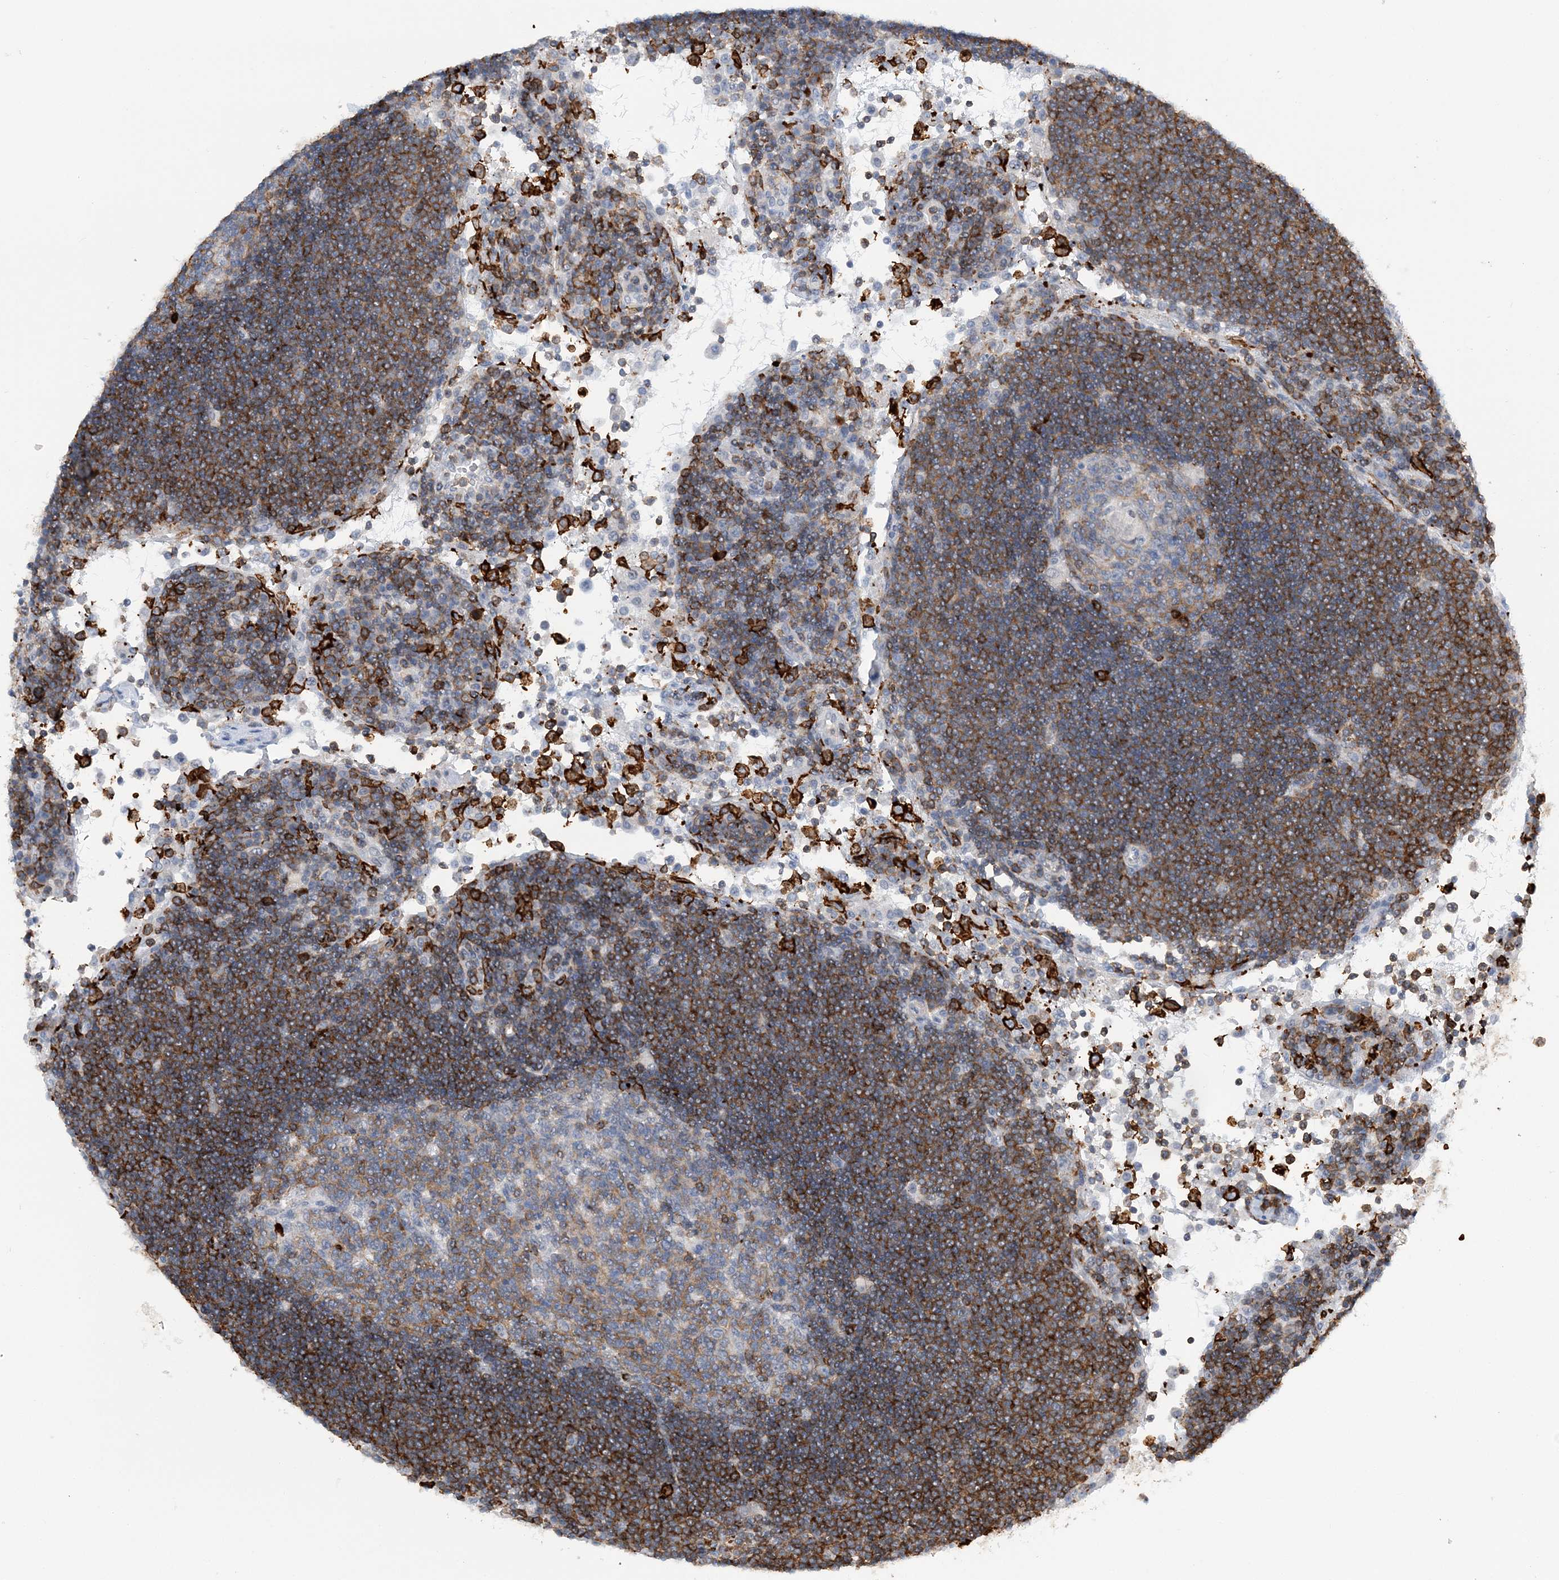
{"staining": {"intensity": "moderate", "quantity": "<25%", "location": "cytoplasmic/membranous"}, "tissue": "lymph node", "cell_type": "Germinal center cells", "image_type": "normal", "snomed": [{"axis": "morphology", "description": "Normal tissue, NOS"}, {"axis": "topography", "description": "Lymph node"}], "caption": "Moderate cytoplasmic/membranous positivity is seen in about <25% of germinal center cells in normal lymph node.", "gene": "PRMT9", "patient": {"sex": "female", "age": 53}}